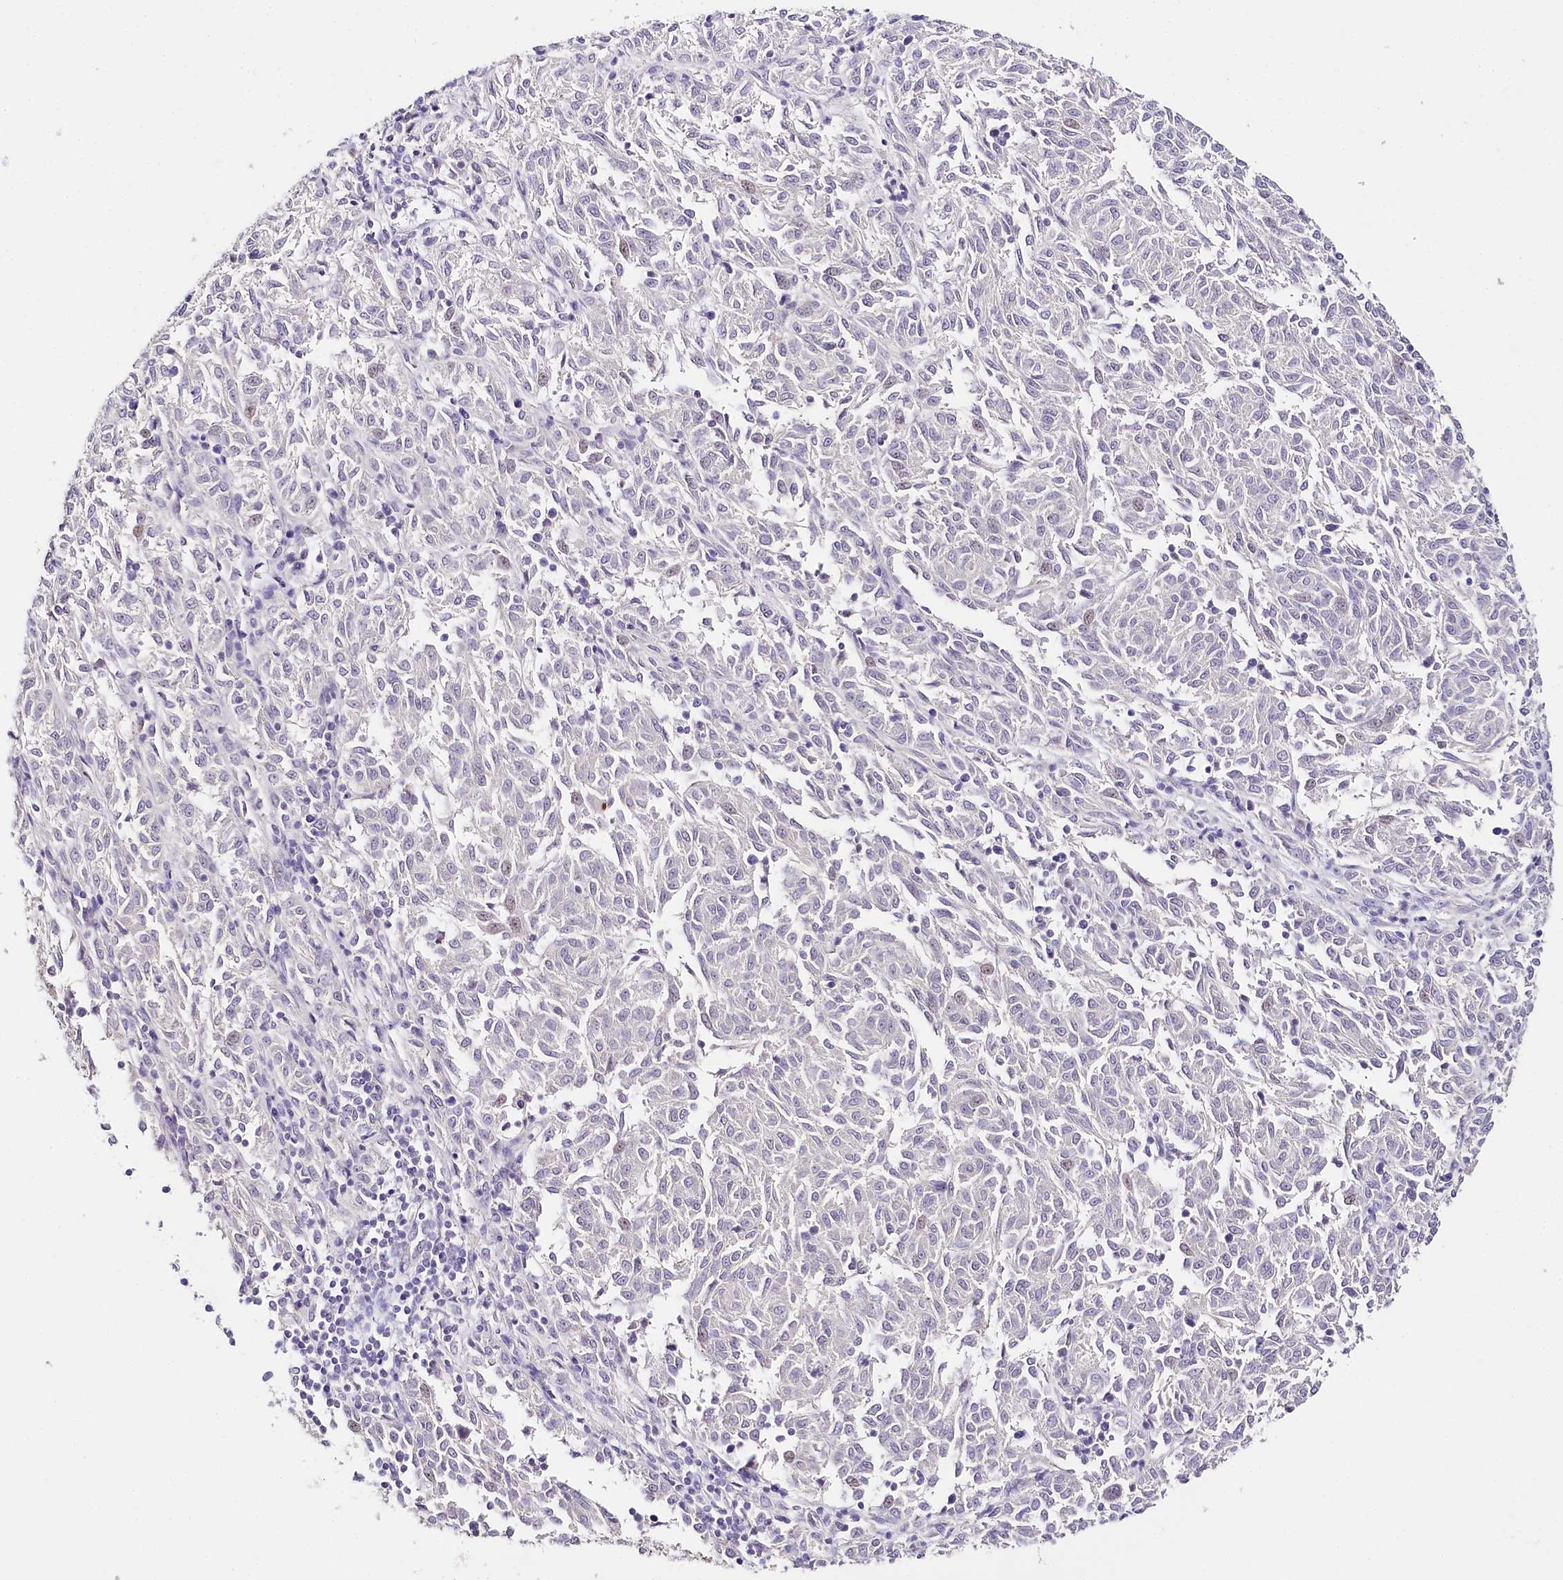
{"staining": {"intensity": "negative", "quantity": "none", "location": "none"}, "tissue": "melanoma", "cell_type": "Tumor cells", "image_type": "cancer", "snomed": [{"axis": "morphology", "description": "Malignant melanoma, NOS"}, {"axis": "topography", "description": "Skin"}], "caption": "Tumor cells are negative for protein expression in human malignant melanoma.", "gene": "TP53", "patient": {"sex": "female", "age": 72}}